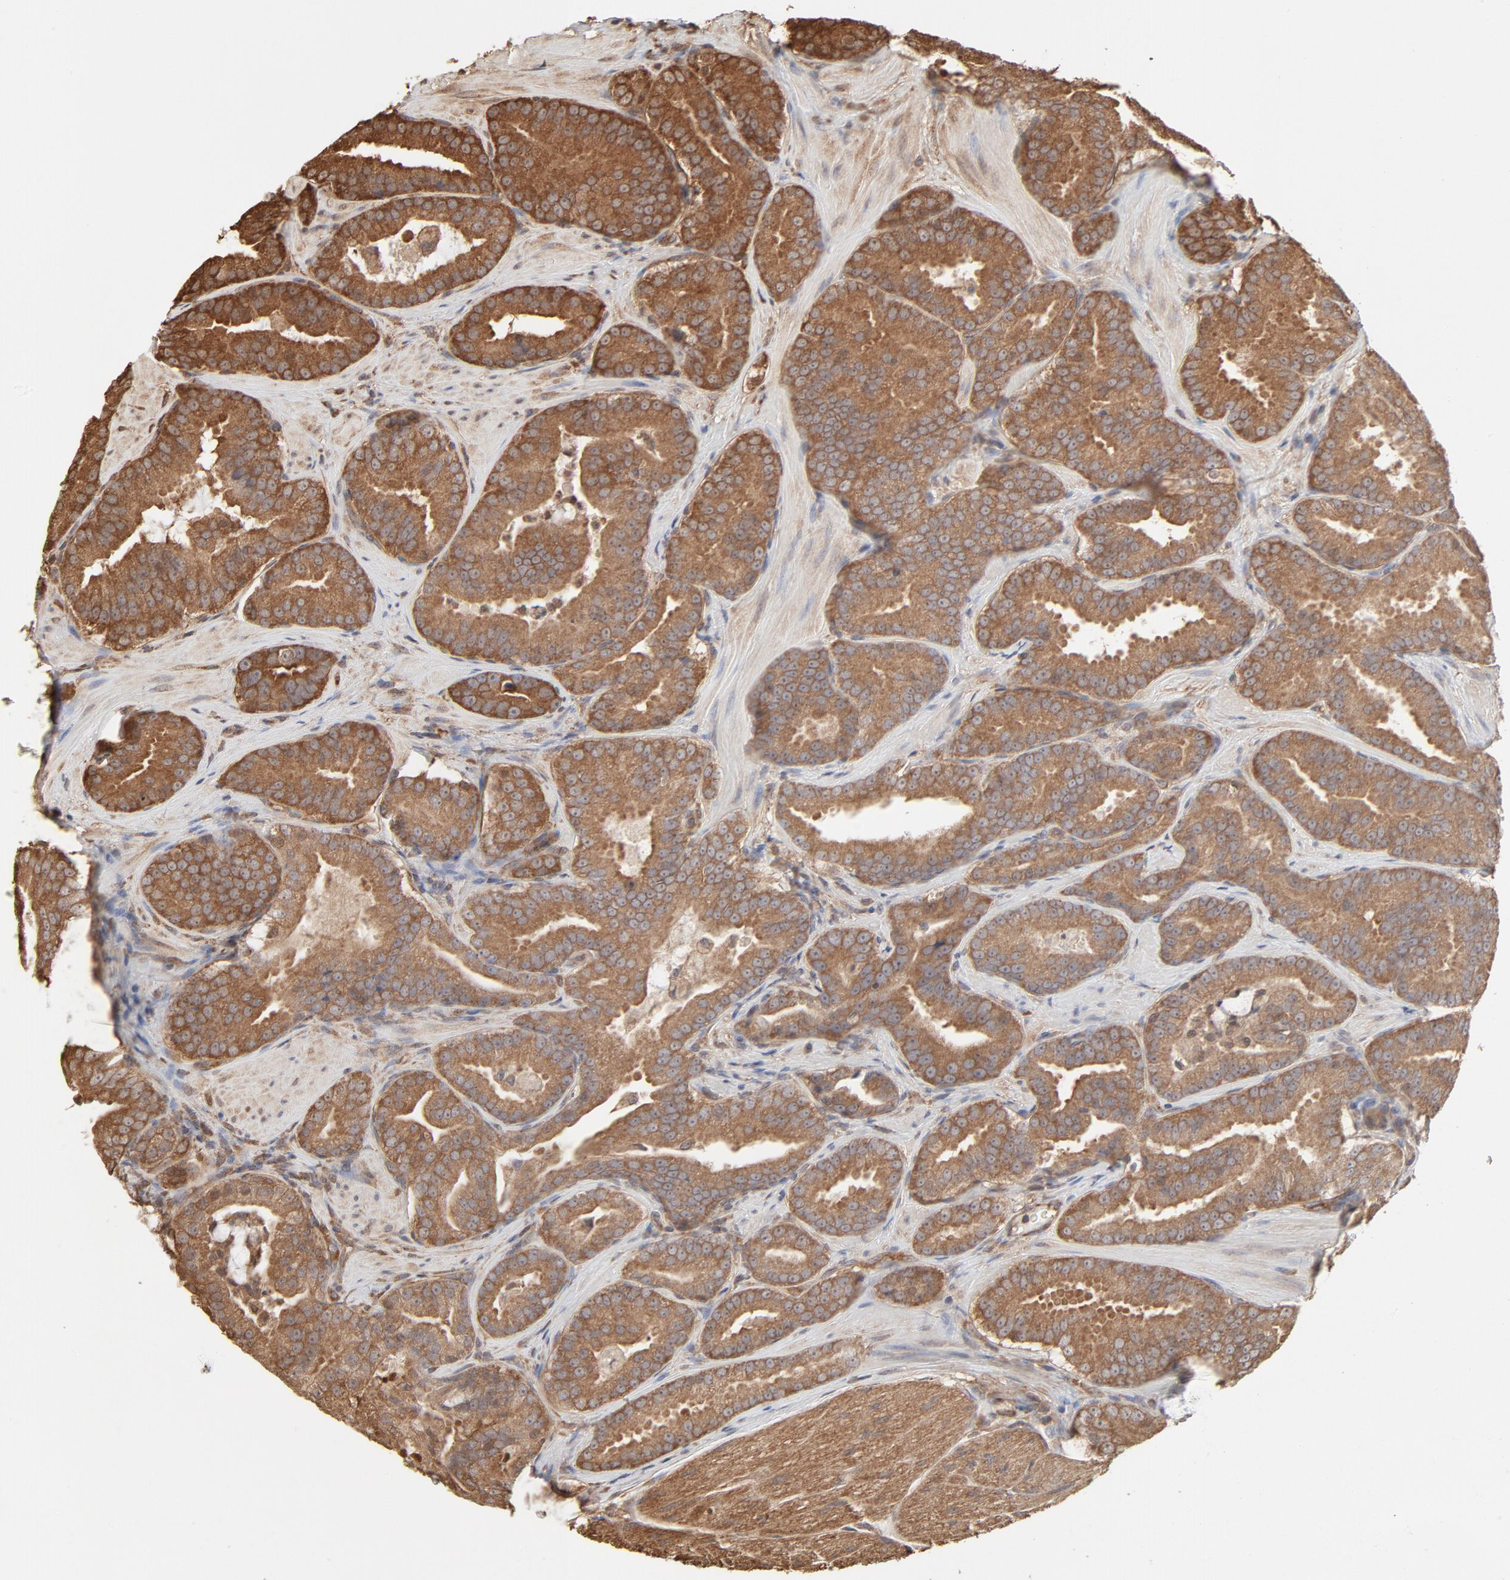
{"staining": {"intensity": "moderate", "quantity": ">75%", "location": "cytoplasmic/membranous"}, "tissue": "prostate cancer", "cell_type": "Tumor cells", "image_type": "cancer", "snomed": [{"axis": "morphology", "description": "Adenocarcinoma, Low grade"}, {"axis": "topography", "description": "Prostate"}], "caption": "Protein expression analysis of human adenocarcinoma (low-grade) (prostate) reveals moderate cytoplasmic/membranous expression in about >75% of tumor cells.", "gene": "PPP2CA", "patient": {"sex": "male", "age": 59}}